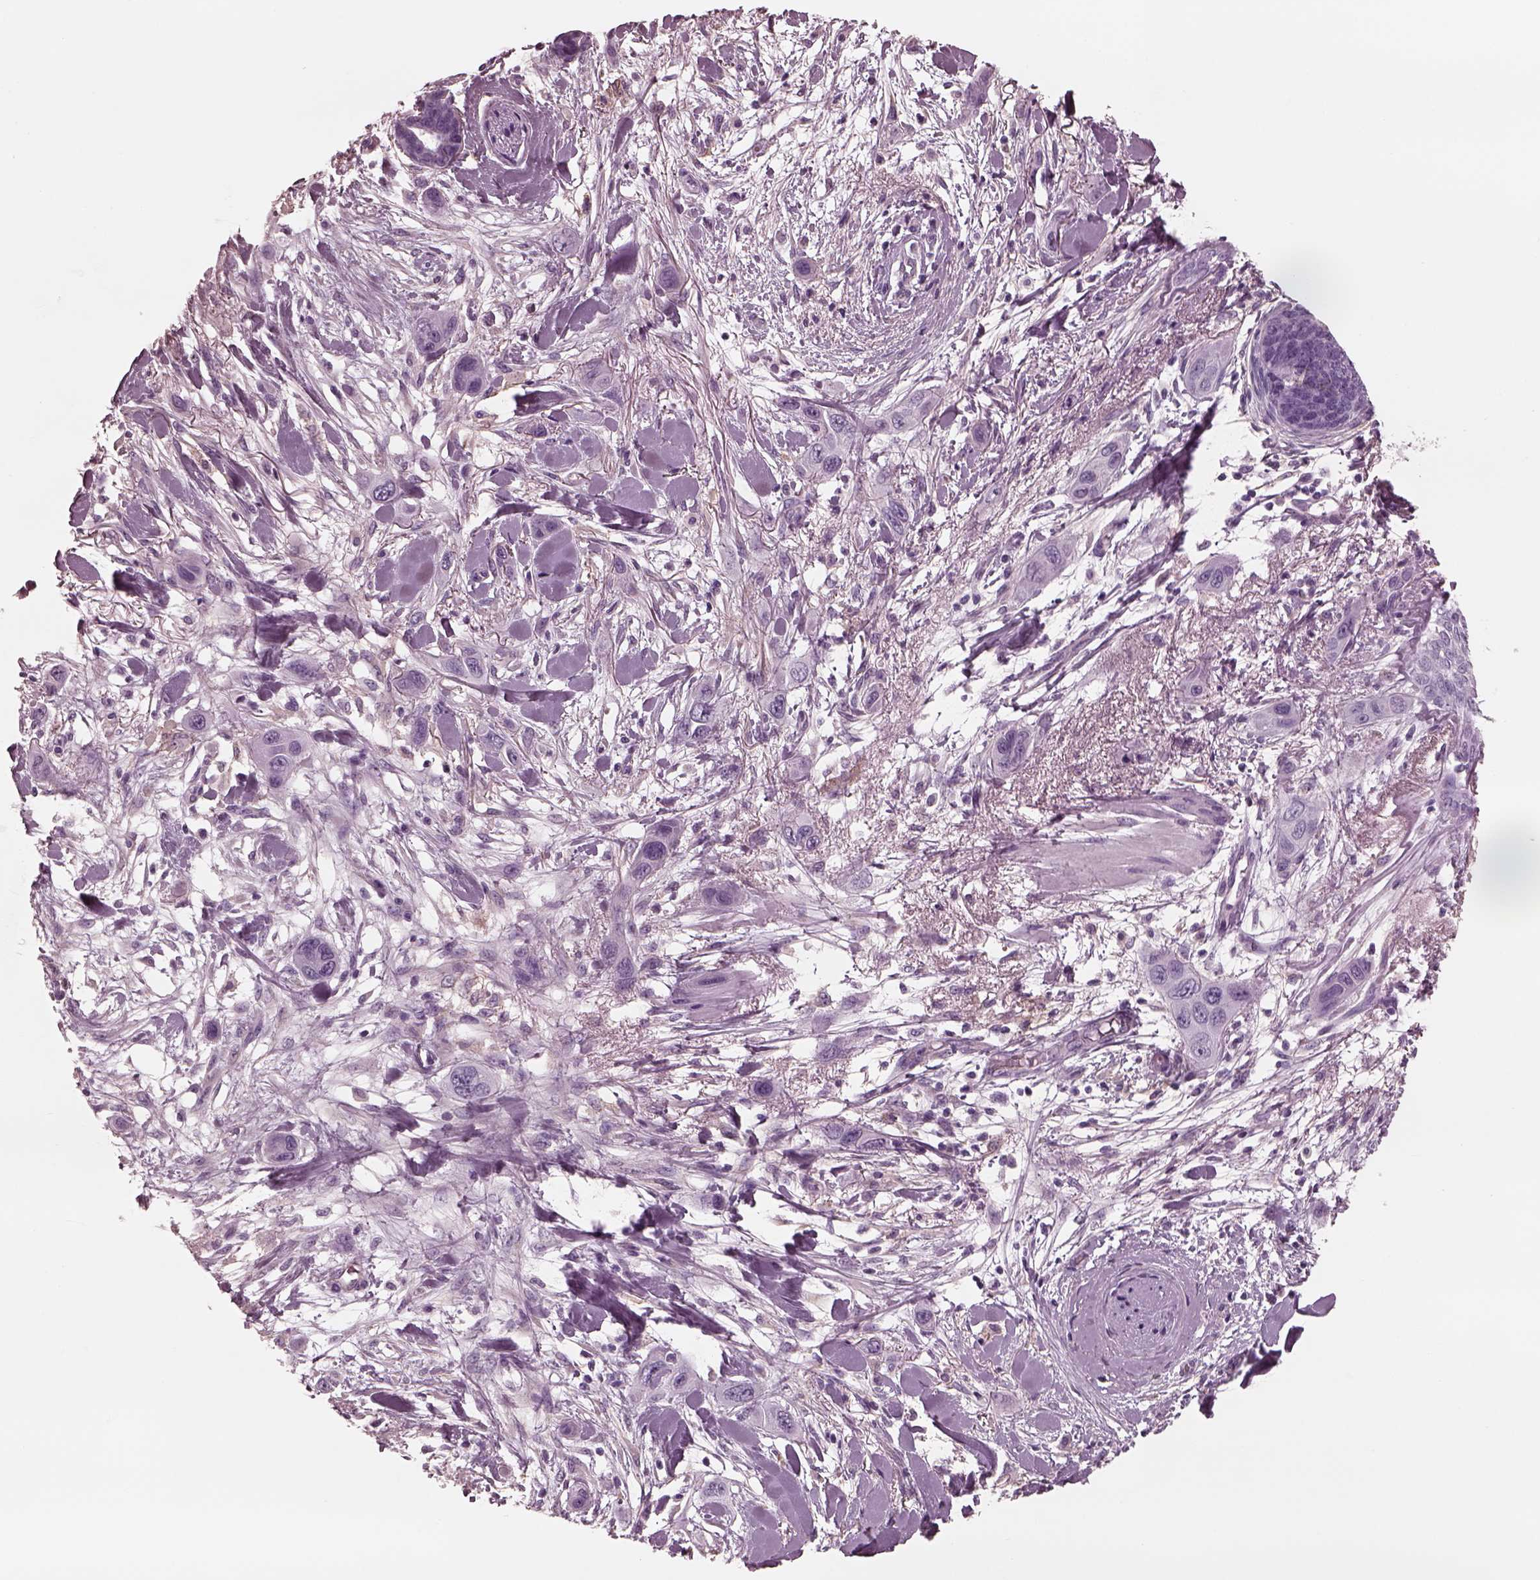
{"staining": {"intensity": "negative", "quantity": "none", "location": "none"}, "tissue": "skin cancer", "cell_type": "Tumor cells", "image_type": "cancer", "snomed": [{"axis": "morphology", "description": "Squamous cell carcinoma, NOS"}, {"axis": "topography", "description": "Skin"}], "caption": "Immunohistochemical staining of human skin cancer shows no significant staining in tumor cells.", "gene": "CGA", "patient": {"sex": "male", "age": 79}}